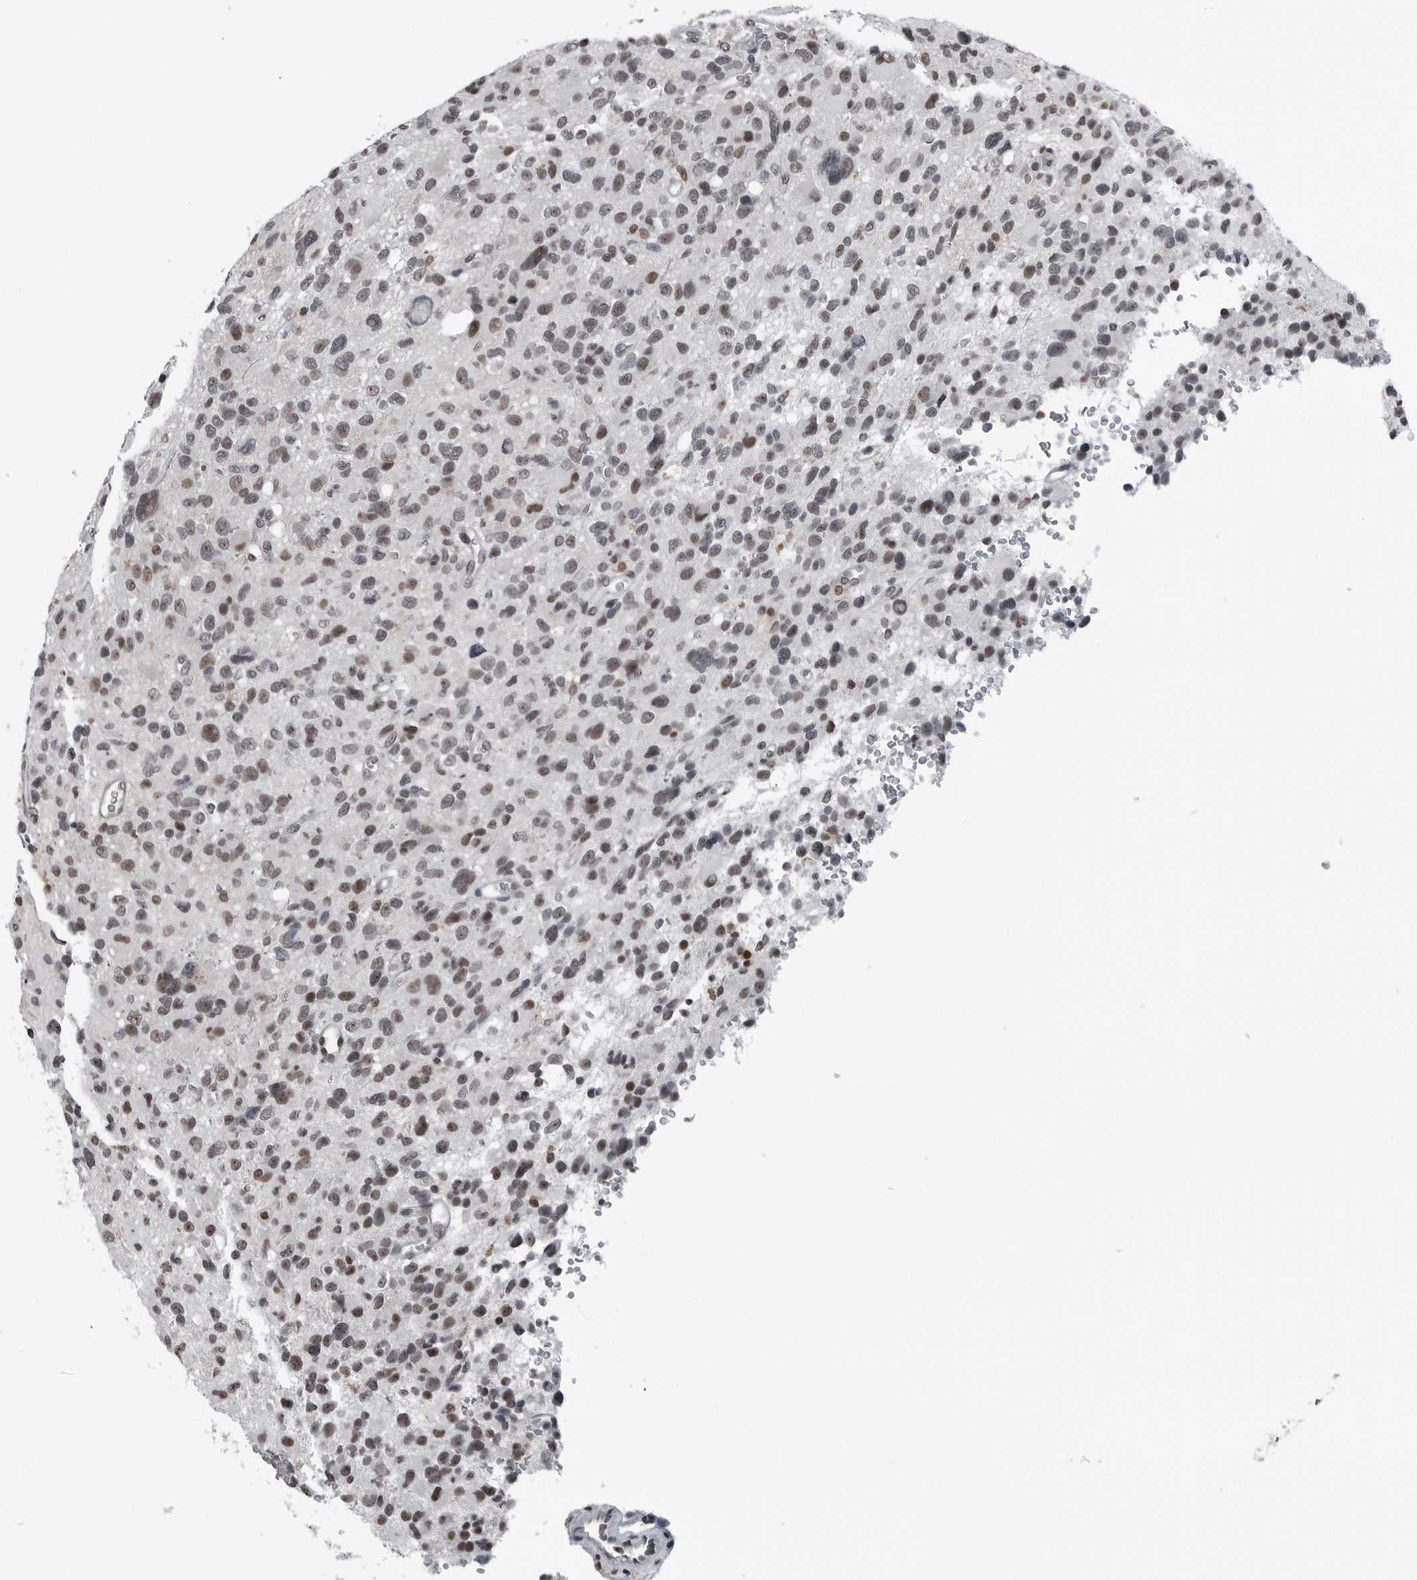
{"staining": {"intensity": "moderate", "quantity": "25%-75%", "location": "nuclear"}, "tissue": "glioma", "cell_type": "Tumor cells", "image_type": "cancer", "snomed": [{"axis": "morphology", "description": "Glioma, malignant, High grade"}, {"axis": "topography", "description": "Brain"}], "caption": "IHC (DAB) staining of malignant glioma (high-grade) demonstrates moderate nuclear protein expression in about 25%-75% of tumor cells.", "gene": "AKR1A1", "patient": {"sex": "male", "age": 48}}